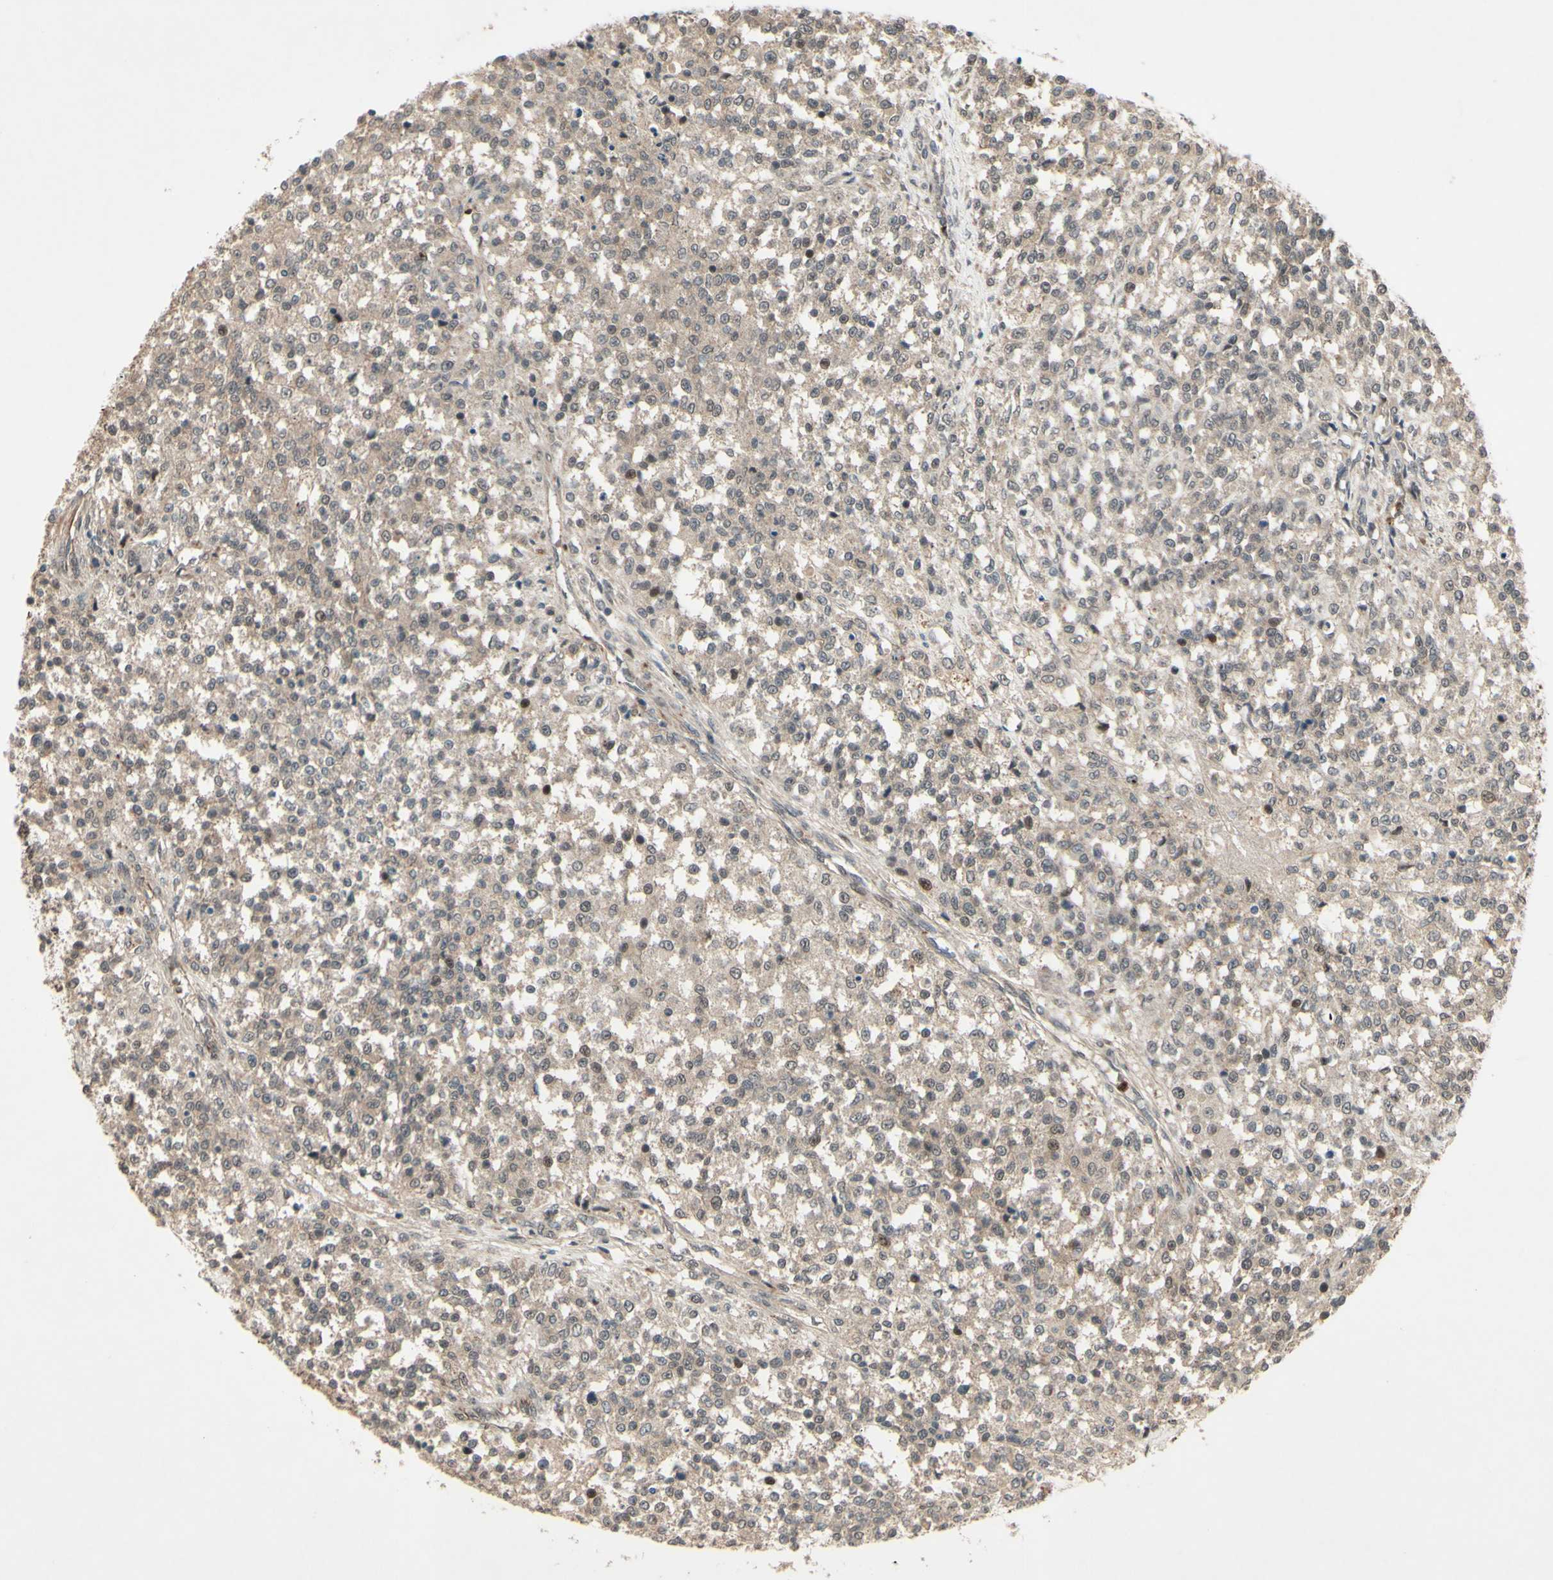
{"staining": {"intensity": "weak", "quantity": ">75%", "location": "cytoplasmic/membranous"}, "tissue": "testis cancer", "cell_type": "Tumor cells", "image_type": "cancer", "snomed": [{"axis": "morphology", "description": "Seminoma, NOS"}, {"axis": "topography", "description": "Testis"}], "caption": "Brown immunohistochemical staining in testis cancer (seminoma) displays weak cytoplasmic/membranous positivity in about >75% of tumor cells.", "gene": "MLF2", "patient": {"sex": "male", "age": 59}}